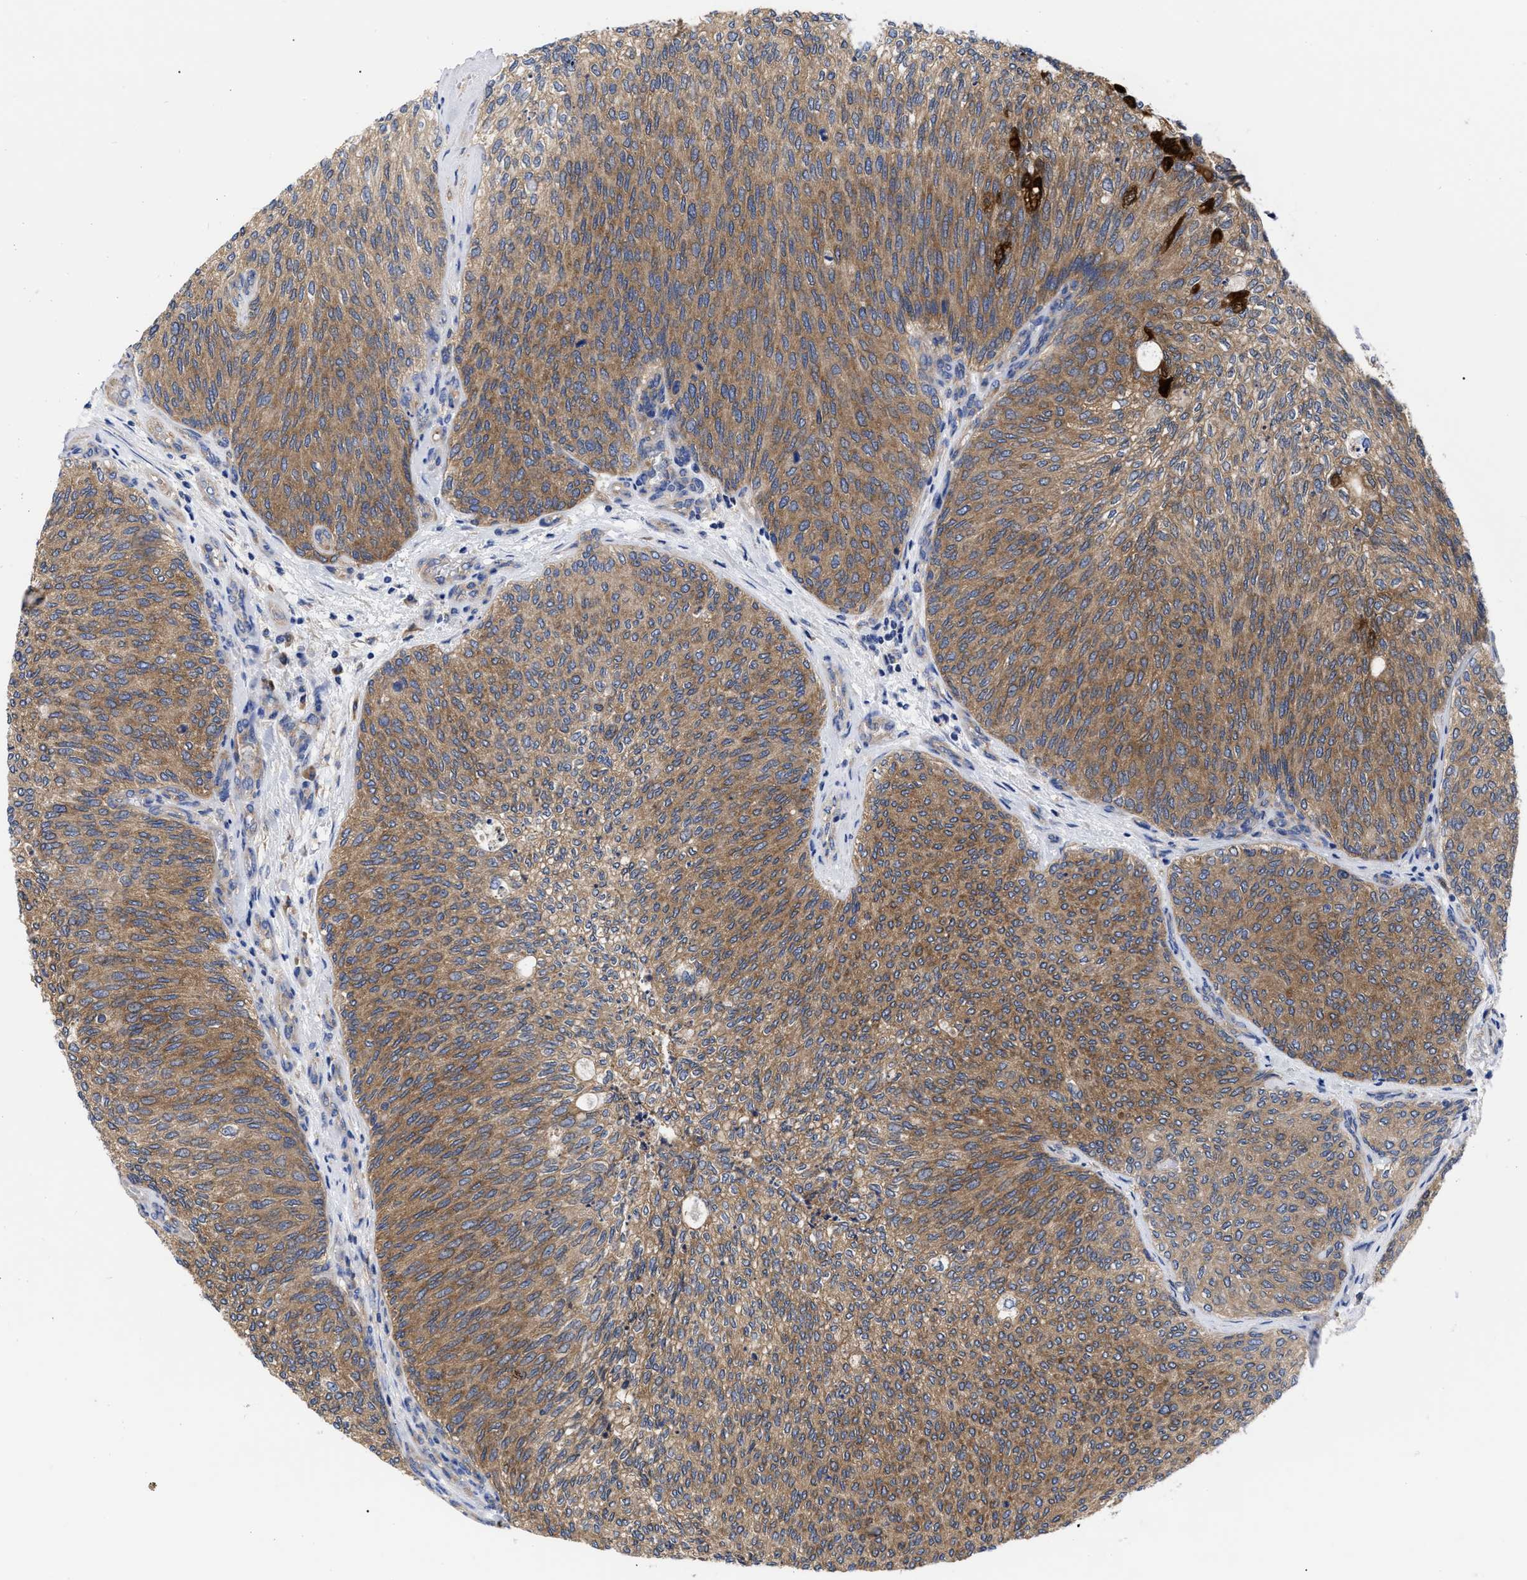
{"staining": {"intensity": "moderate", "quantity": ">75%", "location": "cytoplasmic/membranous"}, "tissue": "urothelial cancer", "cell_type": "Tumor cells", "image_type": "cancer", "snomed": [{"axis": "morphology", "description": "Urothelial carcinoma, Low grade"}, {"axis": "topography", "description": "Urinary bladder"}], "caption": "Brown immunohistochemical staining in human urothelial cancer exhibits moderate cytoplasmic/membranous expression in approximately >75% of tumor cells. (brown staining indicates protein expression, while blue staining denotes nuclei).", "gene": "RBKS", "patient": {"sex": "female", "age": 79}}